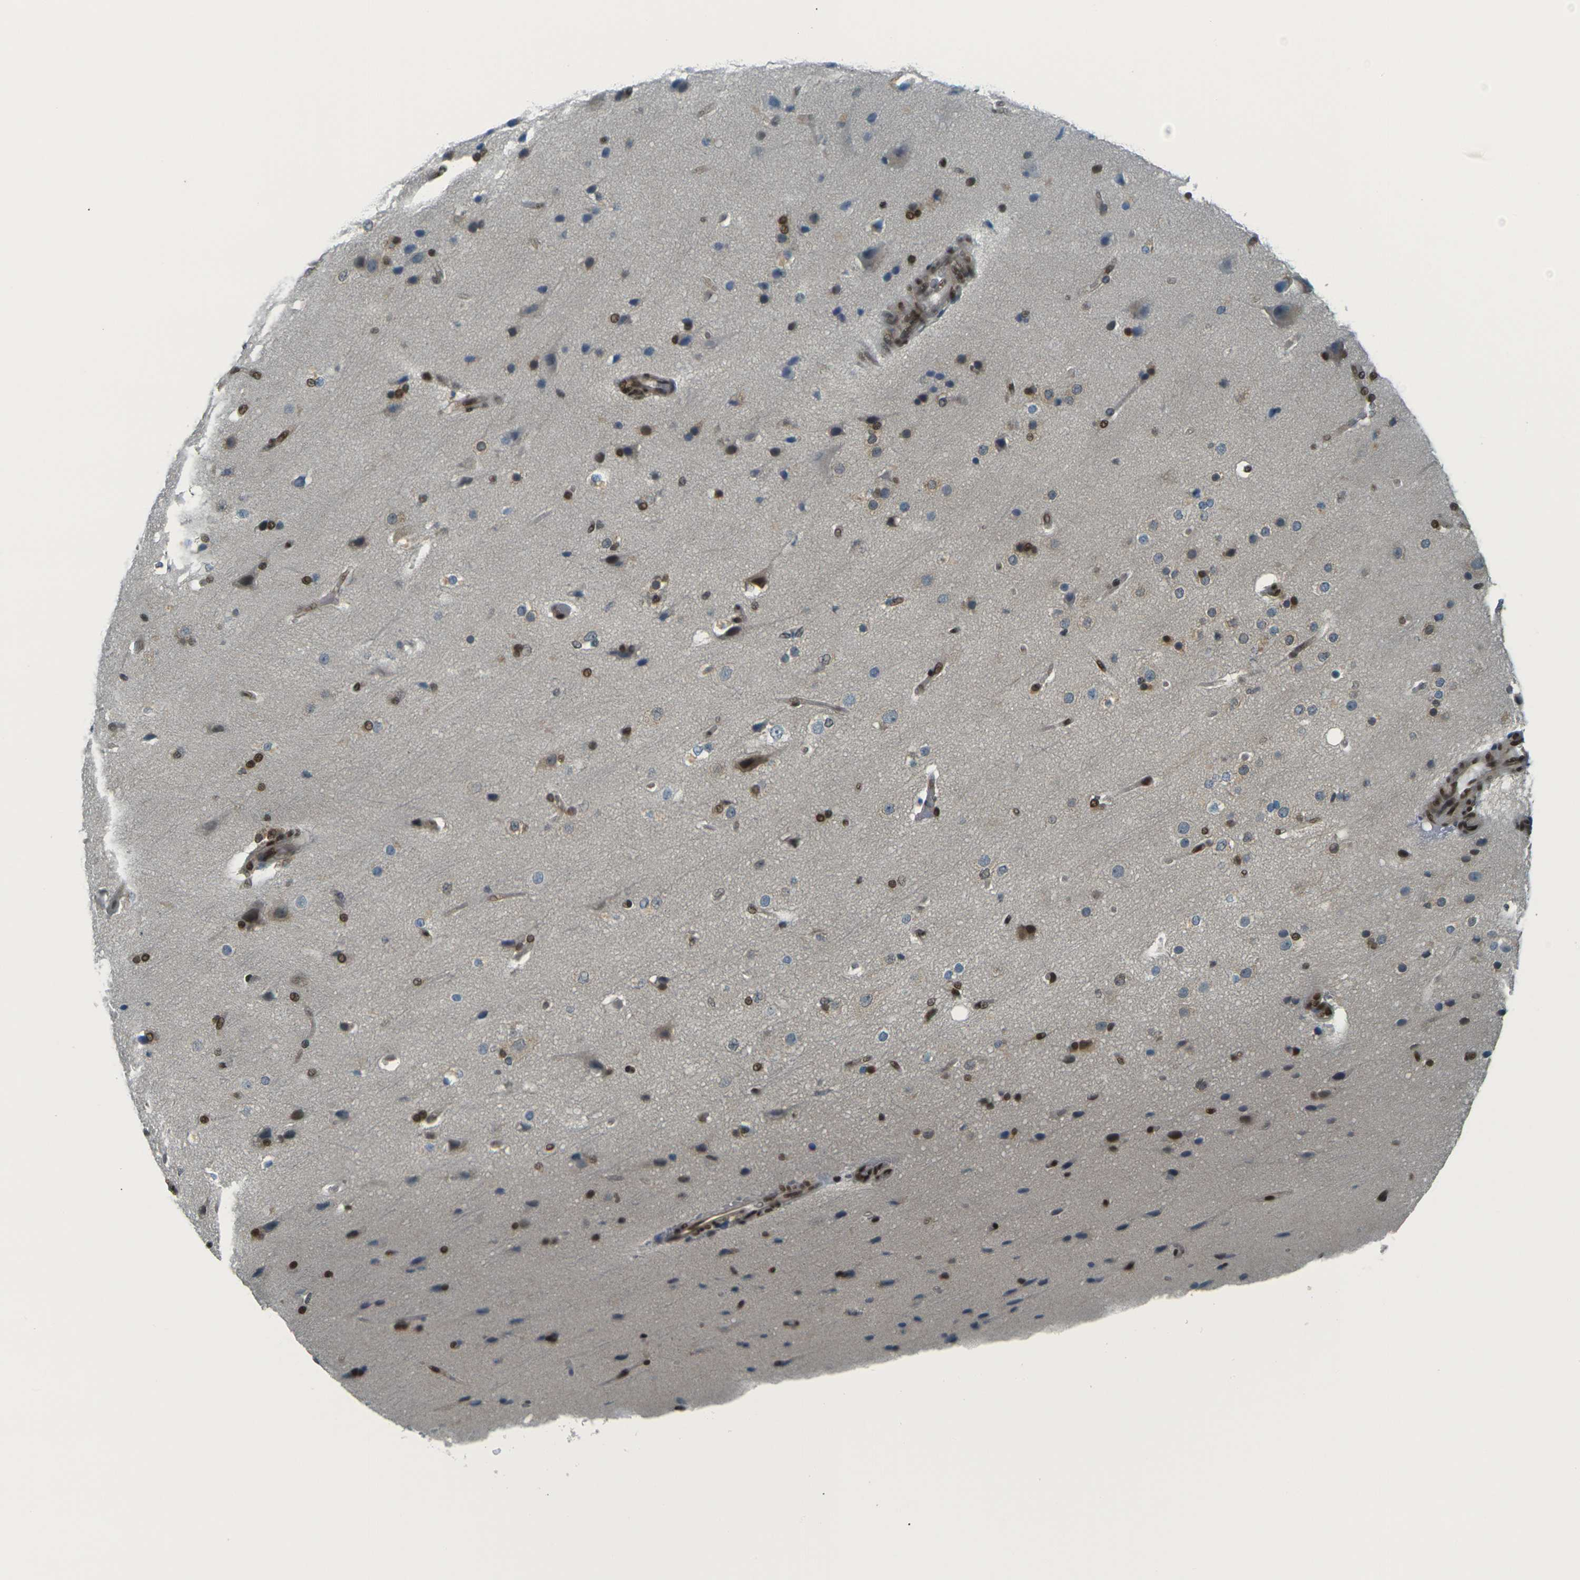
{"staining": {"intensity": "moderate", "quantity": "<25%", "location": "cytoplasmic/membranous,nuclear"}, "tissue": "glioma", "cell_type": "Tumor cells", "image_type": "cancer", "snomed": [{"axis": "morphology", "description": "Glioma, malignant, Low grade"}, {"axis": "topography", "description": "Cerebral cortex"}], "caption": "IHC image of glioma stained for a protein (brown), which displays low levels of moderate cytoplasmic/membranous and nuclear expression in about <25% of tumor cells.", "gene": "NHEJ1", "patient": {"sex": "female", "age": 47}}